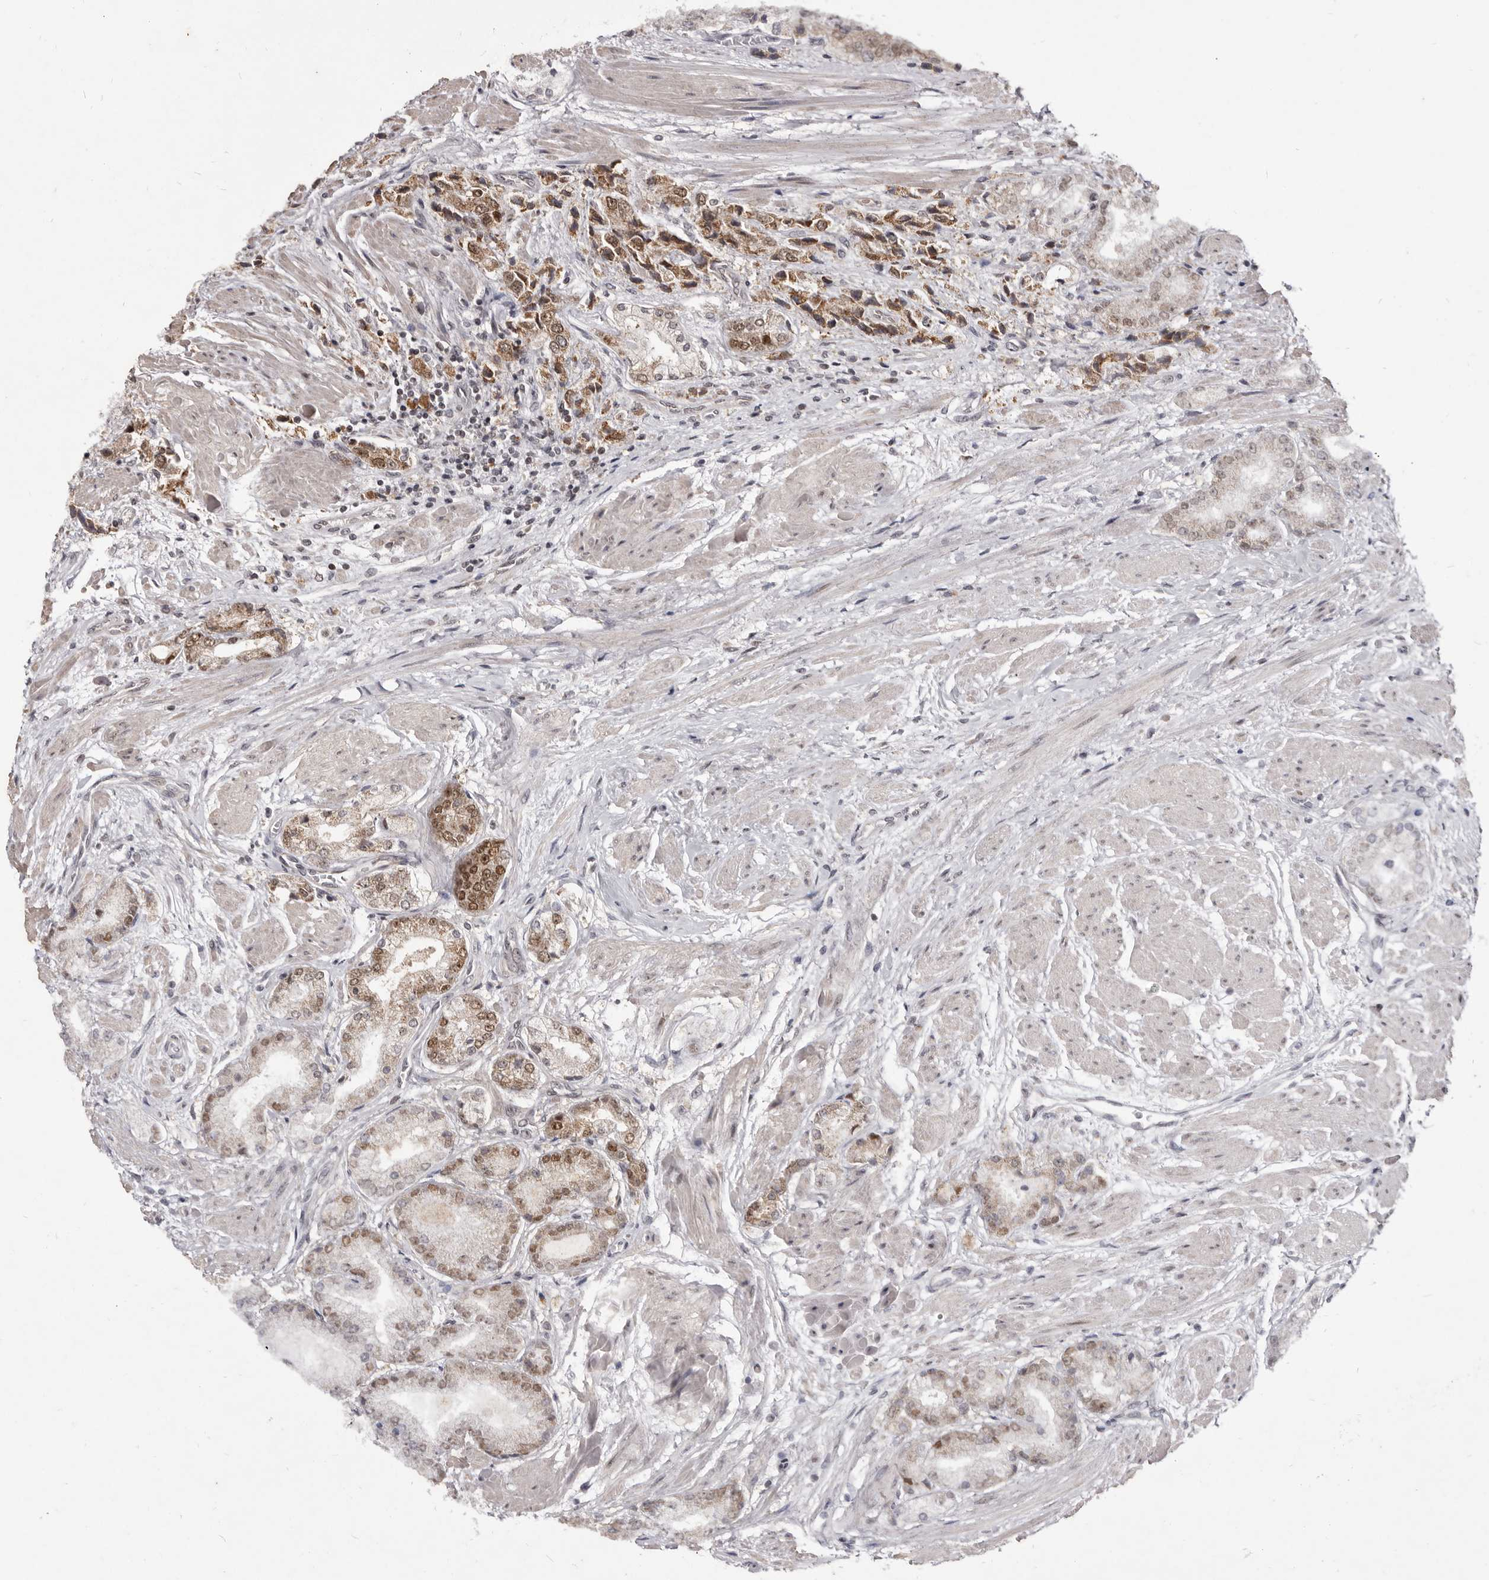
{"staining": {"intensity": "moderate", "quantity": "<25%", "location": "cytoplasmic/membranous,nuclear"}, "tissue": "prostate cancer", "cell_type": "Tumor cells", "image_type": "cancer", "snomed": [{"axis": "morphology", "description": "Adenocarcinoma, High grade"}, {"axis": "topography", "description": "Prostate"}], "caption": "A micrograph of prostate cancer stained for a protein shows moderate cytoplasmic/membranous and nuclear brown staining in tumor cells. (DAB = brown stain, brightfield microscopy at high magnification).", "gene": "THUMPD1", "patient": {"sex": "male", "age": 50}}